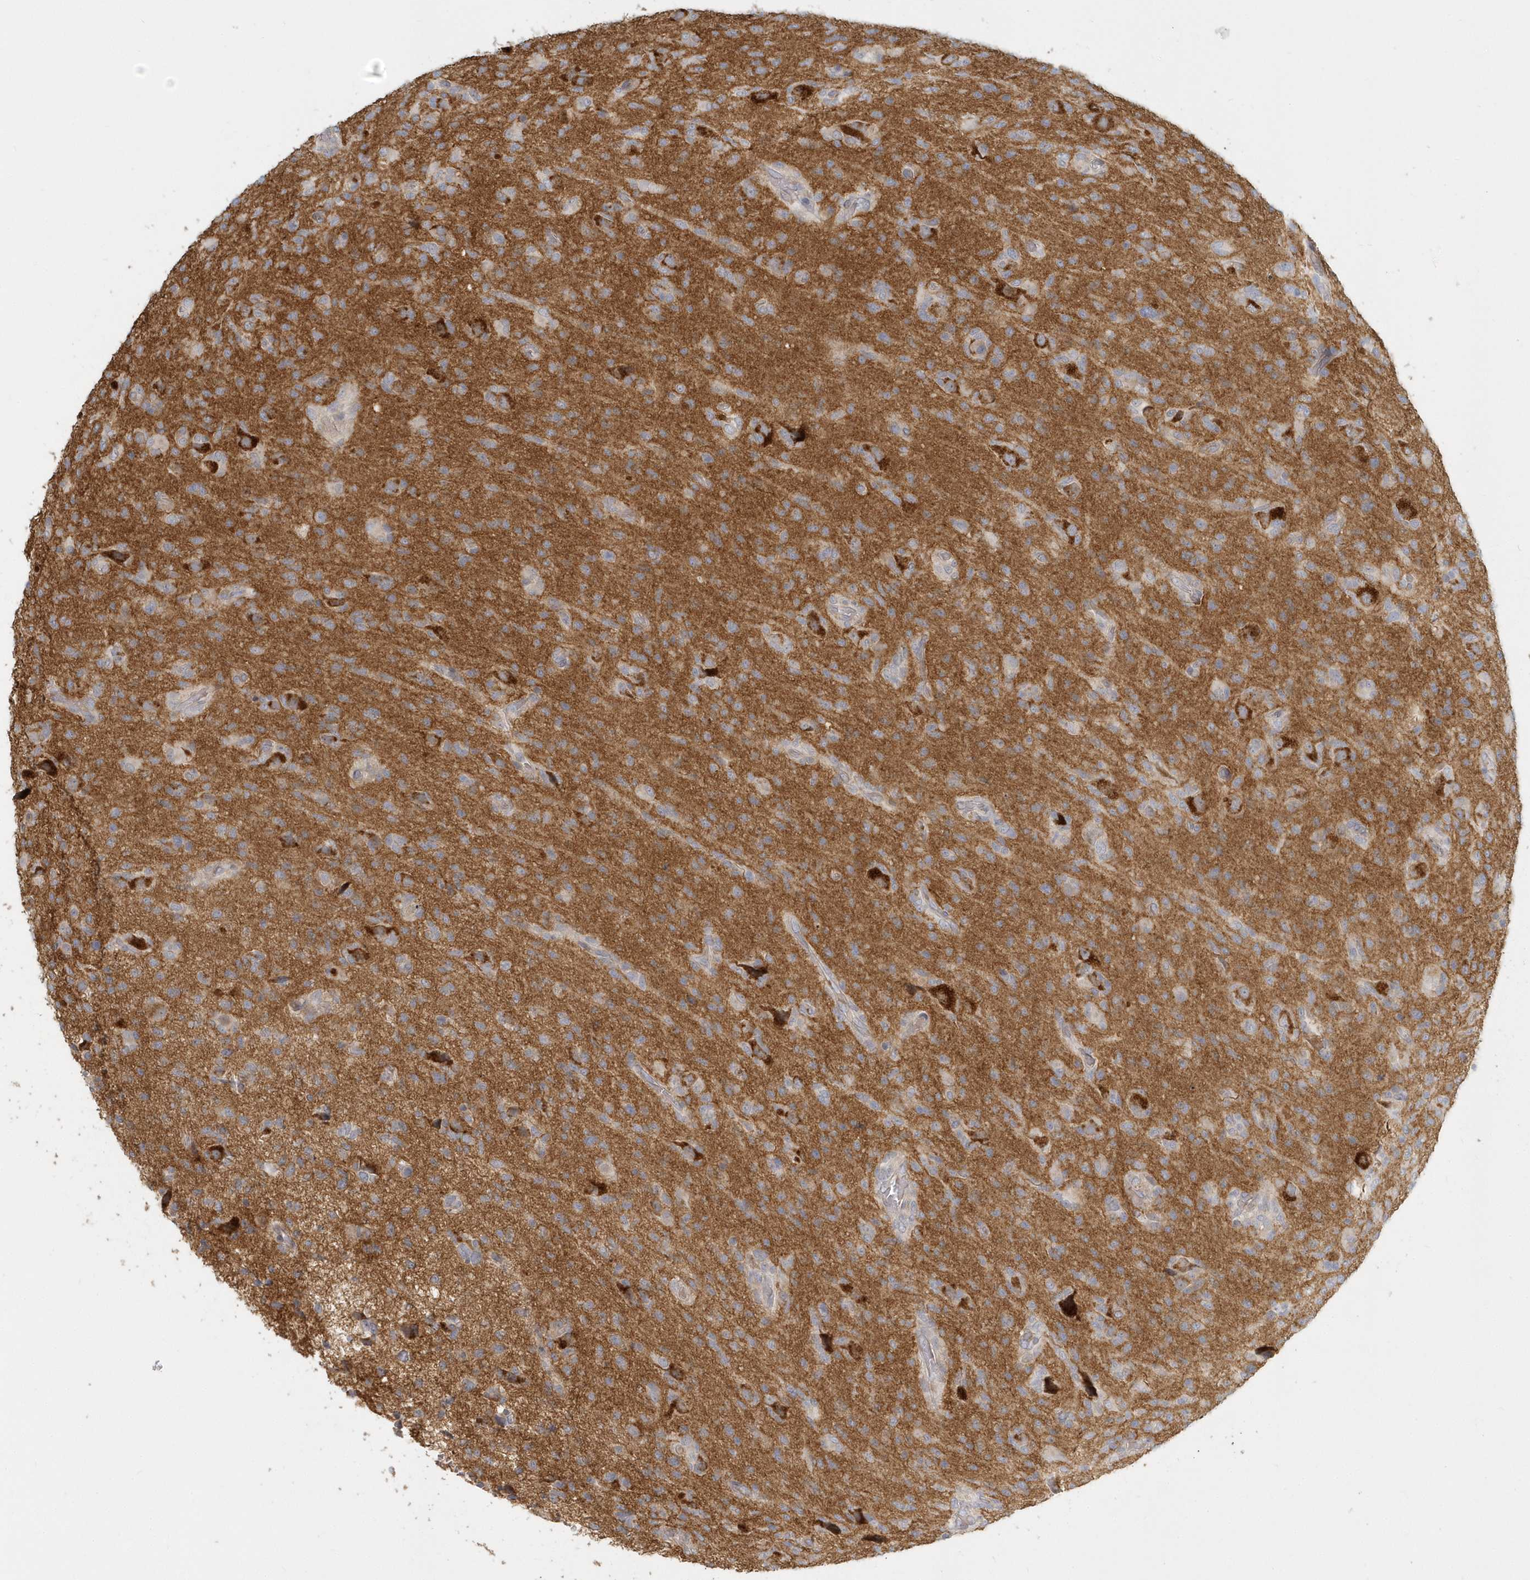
{"staining": {"intensity": "weak", "quantity": "25%-75%", "location": "cytoplasmic/membranous"}, "tissue": "glioma", "cell_type": "Tumor cells", "image_type": "cancer", "snomed": [{"axis": "morphology", "description": "Glioma, malignant, High grade"}, {"axis": "topography", "description": "Brain"}], "caption": "Immunohistochemistry of human glioma reveals low levels of weak cytoplasmic/membranous expression in approximately 25%-75% of tumor cells.", "gene": "NAPB", "patient": {"sex": "female", "age": 57}}